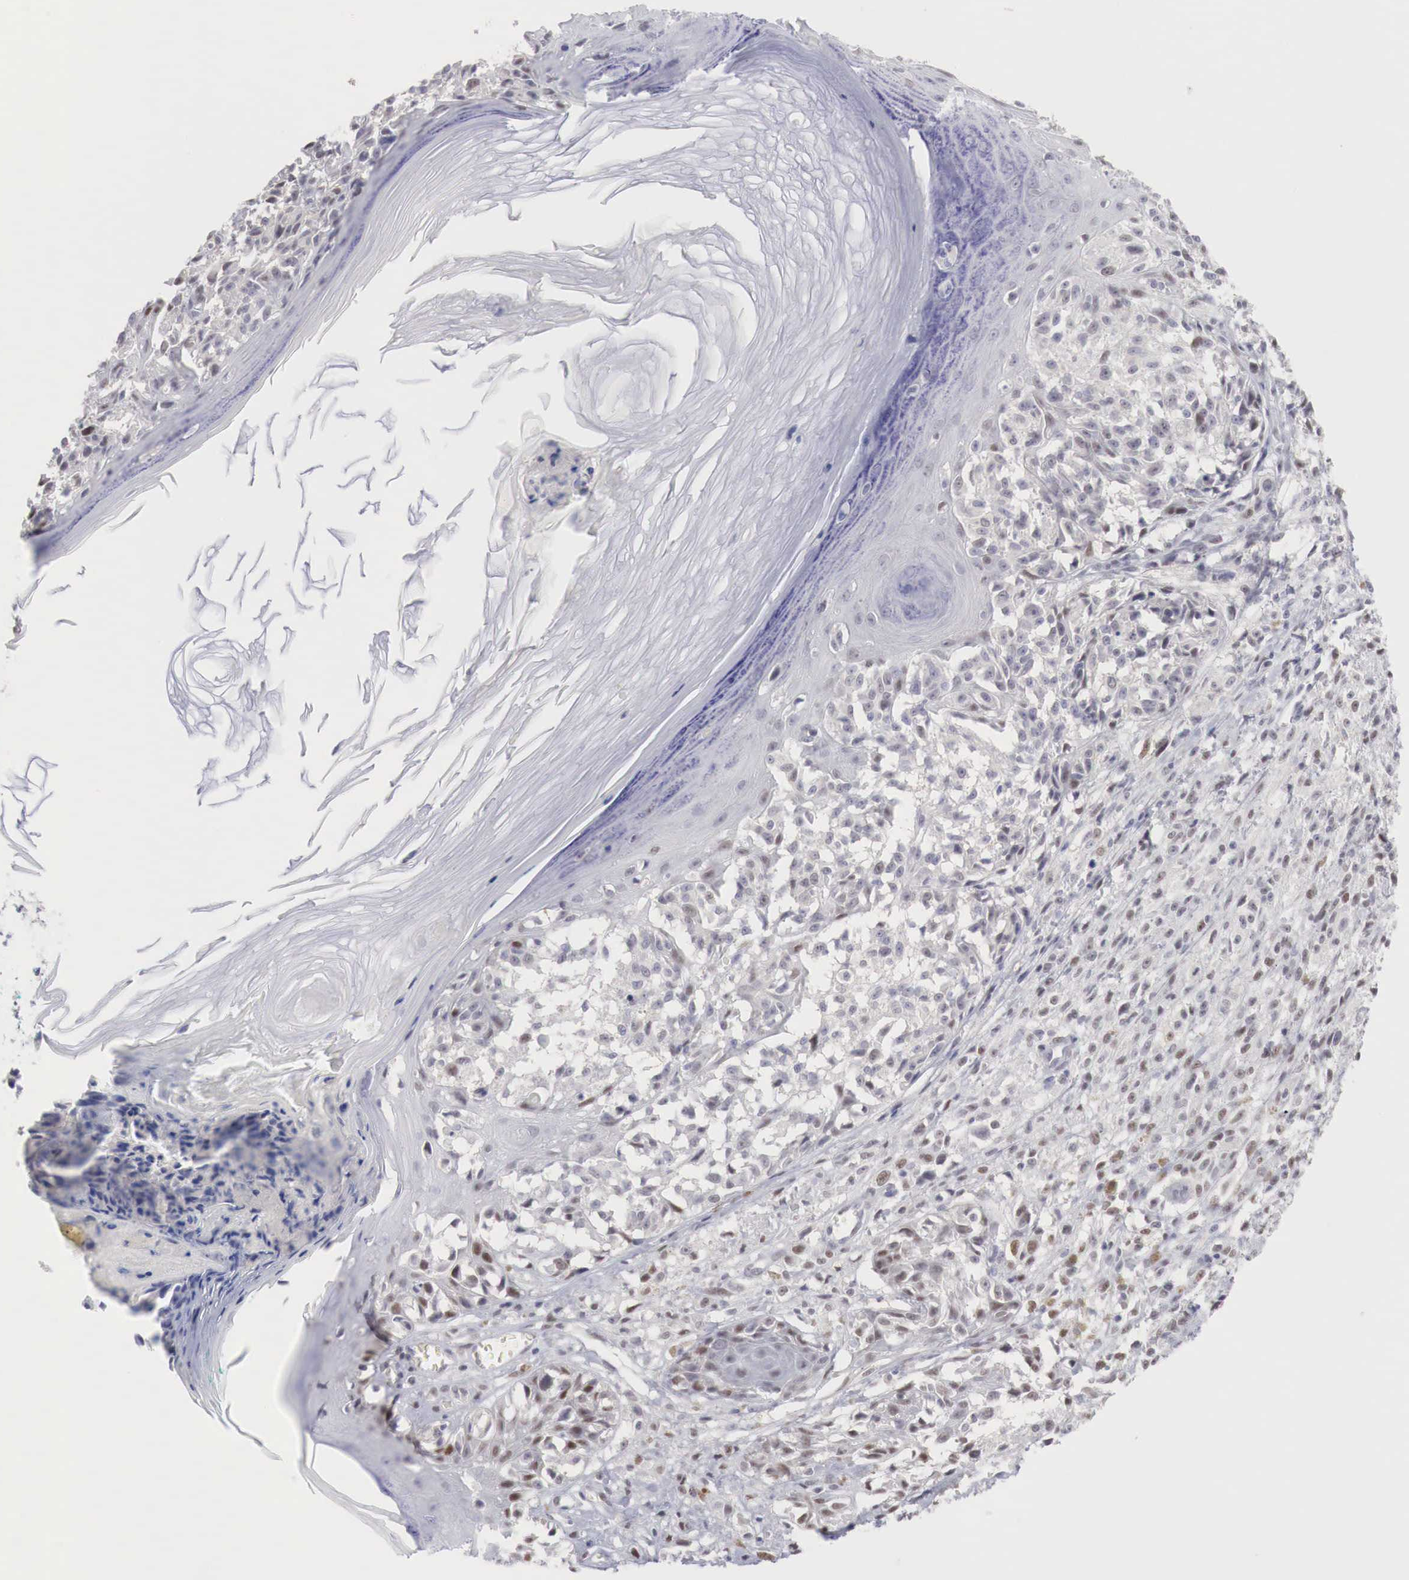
{"staining": {"intensity": "moderate", "quantity": "25%-75%", "location": "nuclear"}, "tissue": "melanoma", "cell_type": "Tumor cells", "image_type": "cancer", "snomed": [{"axis": "morphology", "description": "Malignant melanoma, NOS"}, {"axis": "topography", "description": "Skin"}], "caption": "An image of melanoma stained for a protein demonstrates moderate nuclear brown staining in tumor cells.", "gene": "FOXP2", "patient": {"sex": "male", "age": 80}}